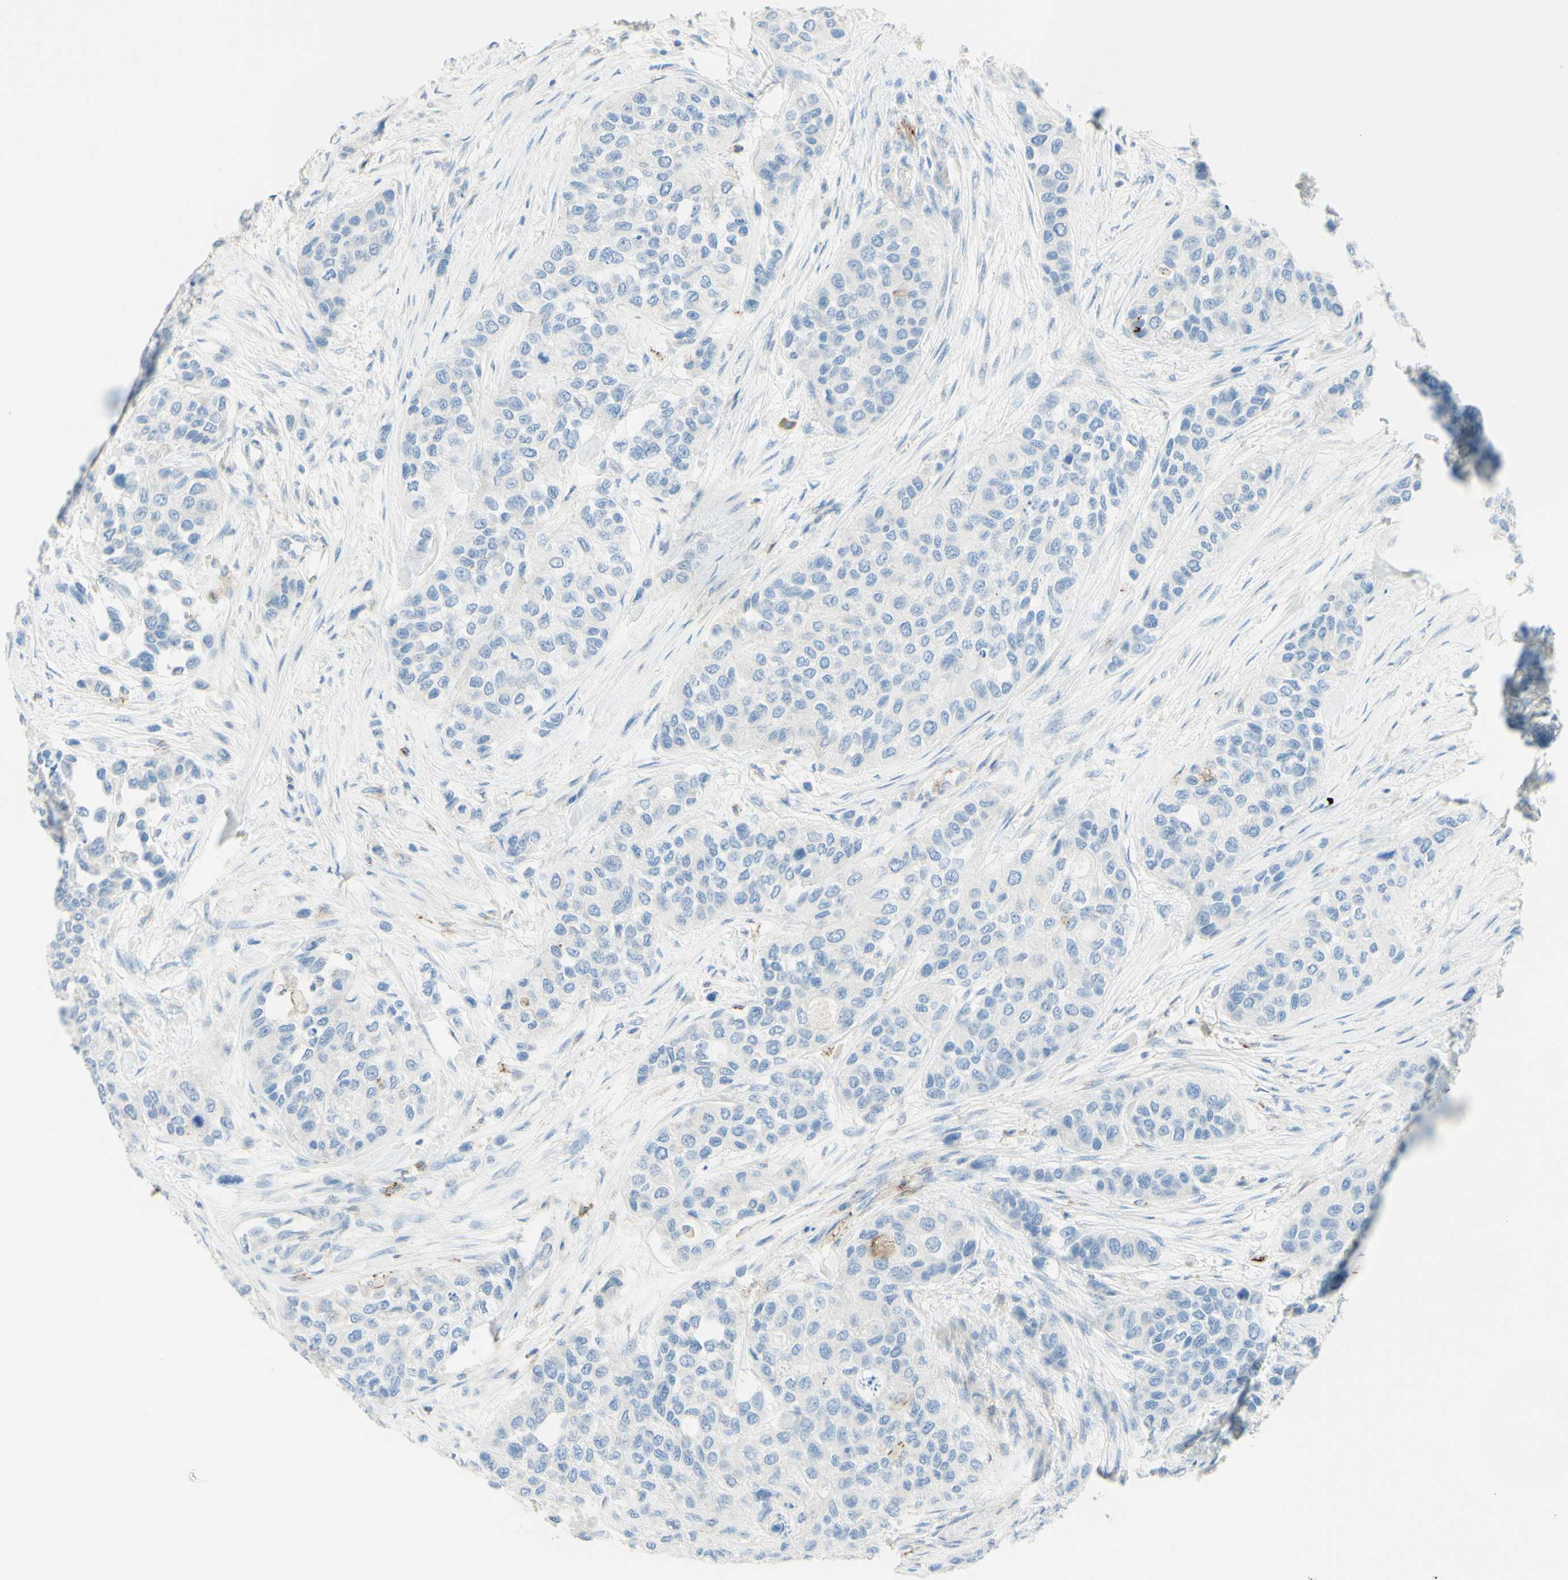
{"staining": {"intensity": "negative", "quantity": "none", "location": "none"}, "tissue": "urothelial cancer", "cell_type": "Tumor cells", "image_type": "cancer", "snomed": [{"axis": "morphology", "description": "Urothelial carcinoma, High grade"}, {"axis": "topography", "description": "Urinary bladder"}], "caption": "Image shows no significant protein staining in tumor cells of urothelial cancer.", "gene": "ALCAM", "patient": {"sex": "female", "age": 56}}